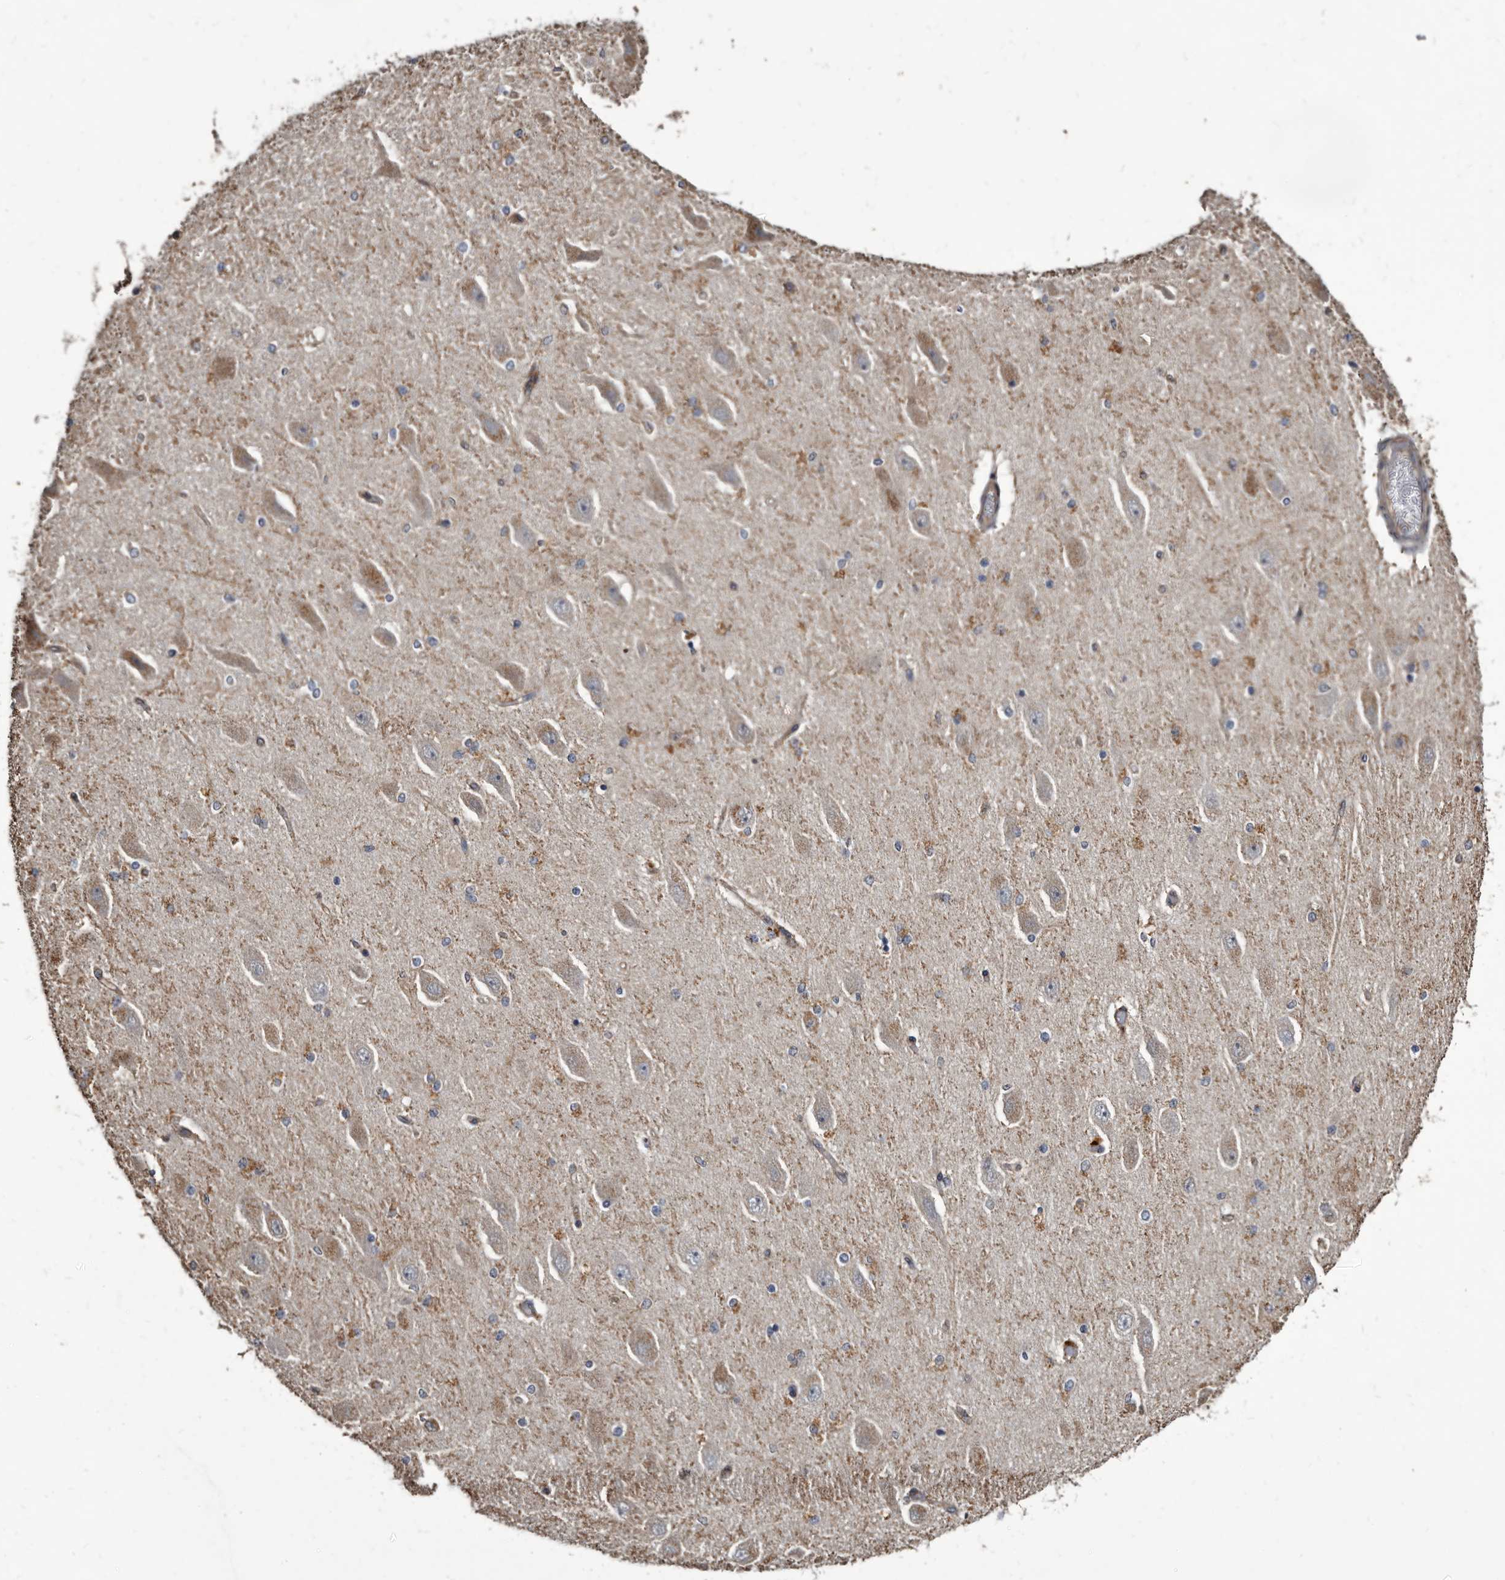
{"staining": {"intensity": "moderate", "quantity": "<25%", "location": "cytoplasmic/membranous"}, "tissue": "hippocampus", "cell_type": "Glial cells", "image_type": "normal", "snomed": [{"axis": "morphology", "description": "Normal tissue, NOS"}, {"axis": "topography", "description": "Hippocampus"}], "caption": "Normal hippocampus reveals moderate cytoplasmic/membranous staining in approximately <25% of glial cells.", "gene": "CTSA", "patient": {"sex": "female", "age": 54}}